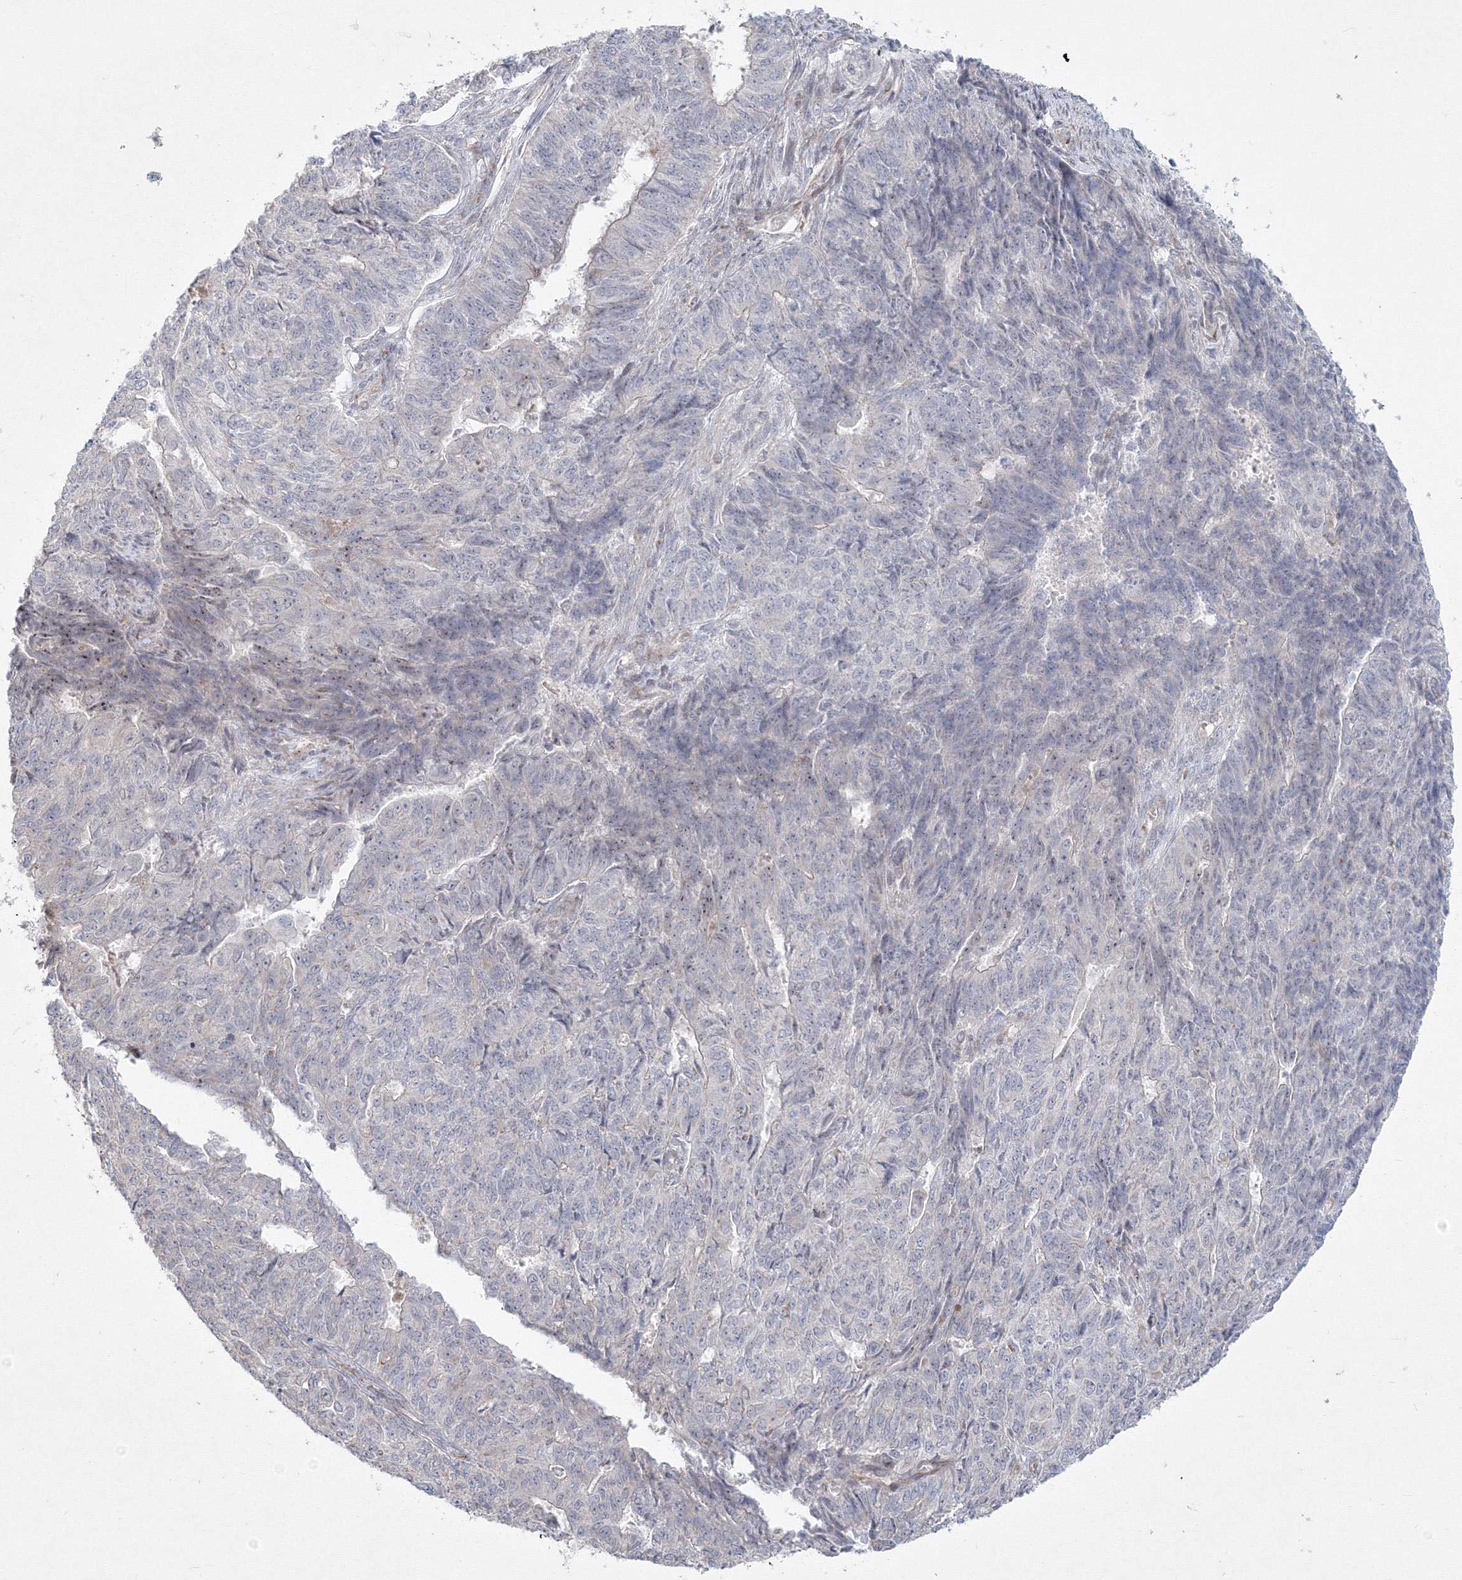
{"staining": {"intensity": "negative", "quantity": "none", "location": "none"}, "tissue": "endometrial cancer", "cell_type": "Tumor cells", "image_type": "cancer", "snomed": [{"axis": "morphology", "description": "Adenocarcinoma, NOS"}, {"axis": "topography", "description": "Endometrium"}], "caption": "This is an immunohistochemistry (IHC) image of human endometrial cancer (adenocarcinoma). There is no expression in tumor cells.", "gene": "WDR49", "patient": {"sex": "female", "age": 32}}